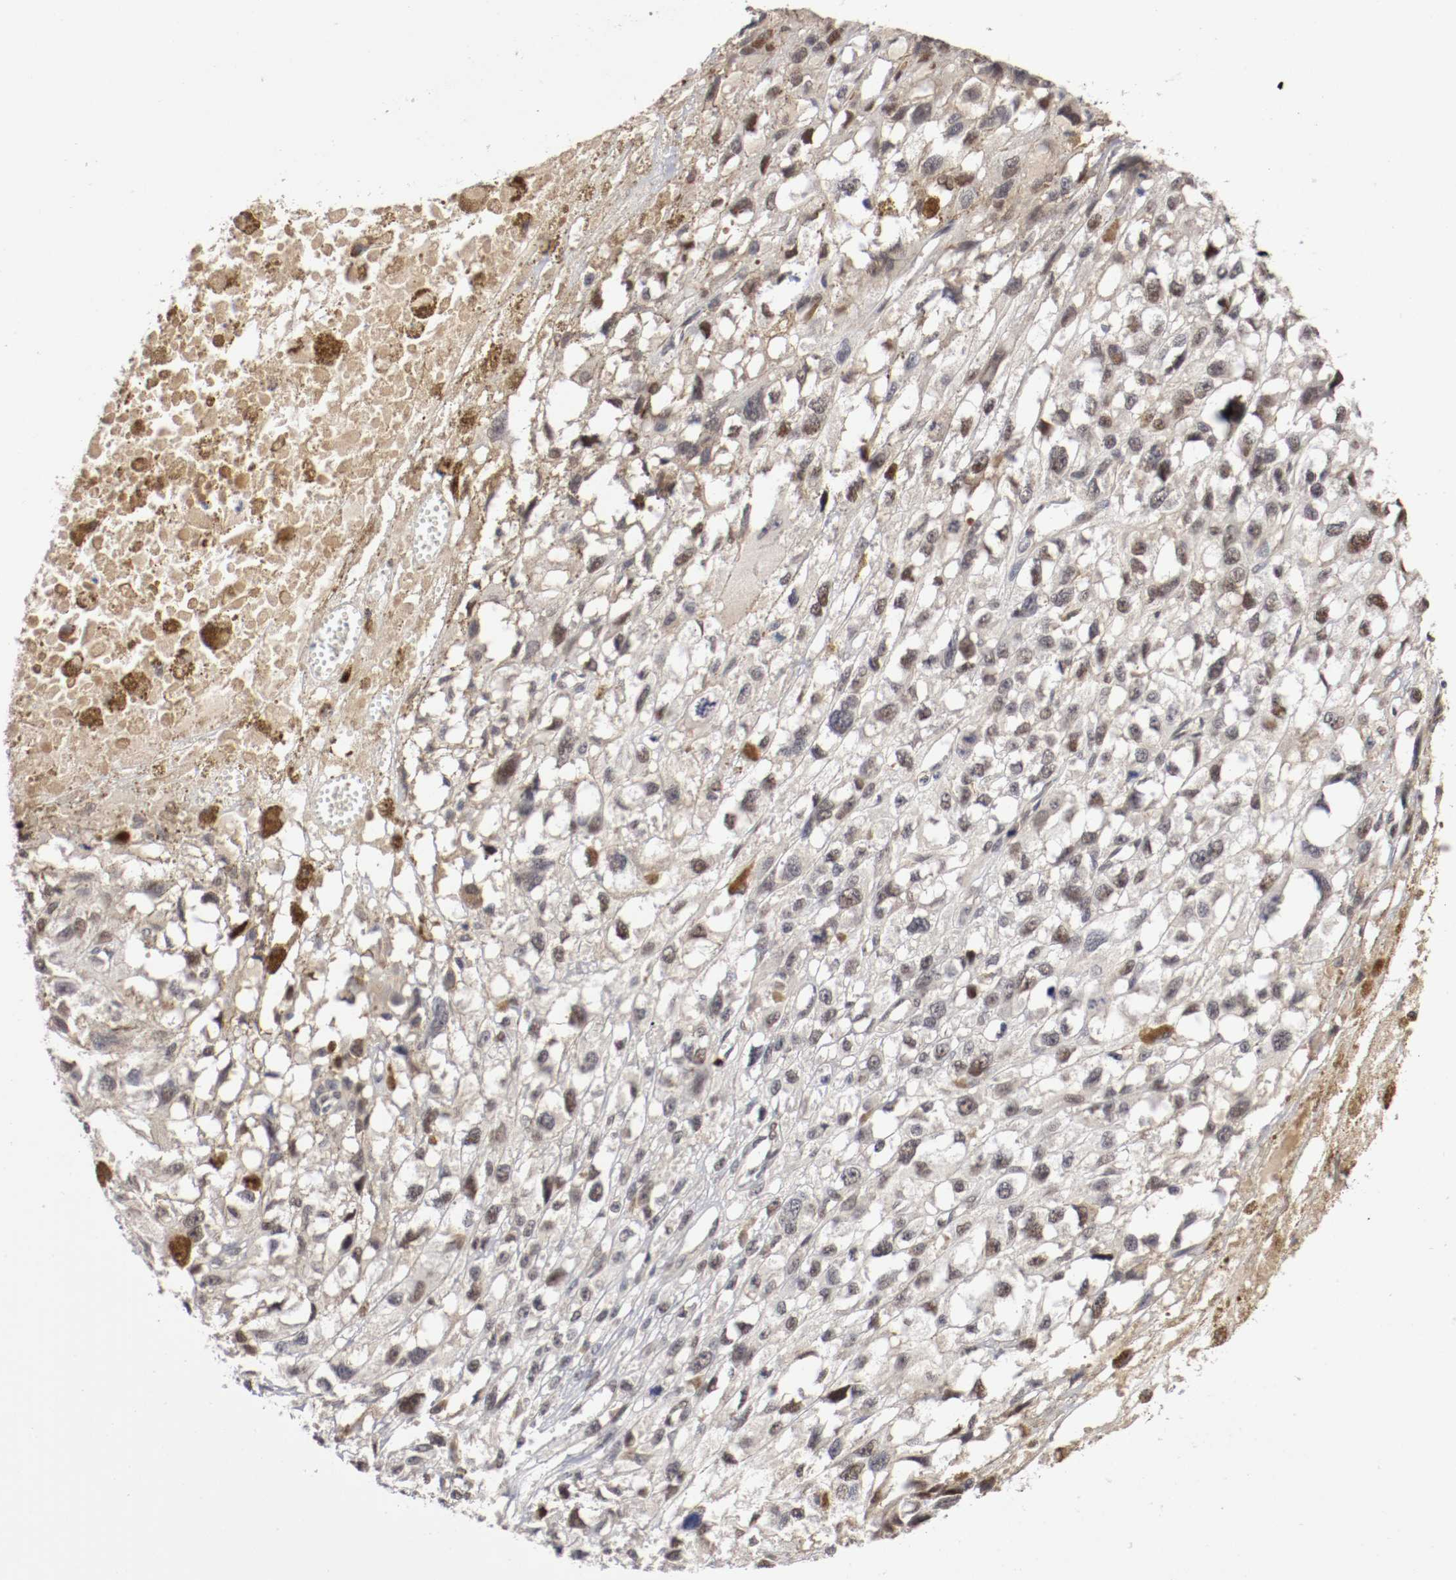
{"staining": {"intensity": "weak", "quantity": "25%-75%", "location": "nuclear"}, "tissue": "melanoma", "cell_type": "Tumor cells", "image_type": "cancer", "snomed": [{"axis": "morphology", "description": "Malignant melanoma, Metastatic site"}, {"axis": "topography", "description": "Lymph node"}], "caption": "Immunohistochemical staining of malignant melanoma (metastatic site) displays weak nuclear protein staining in about 25%-75% of tumor cells.", "gene": "DNMT3B", "patient": {"sex": "male", "age": 59}}